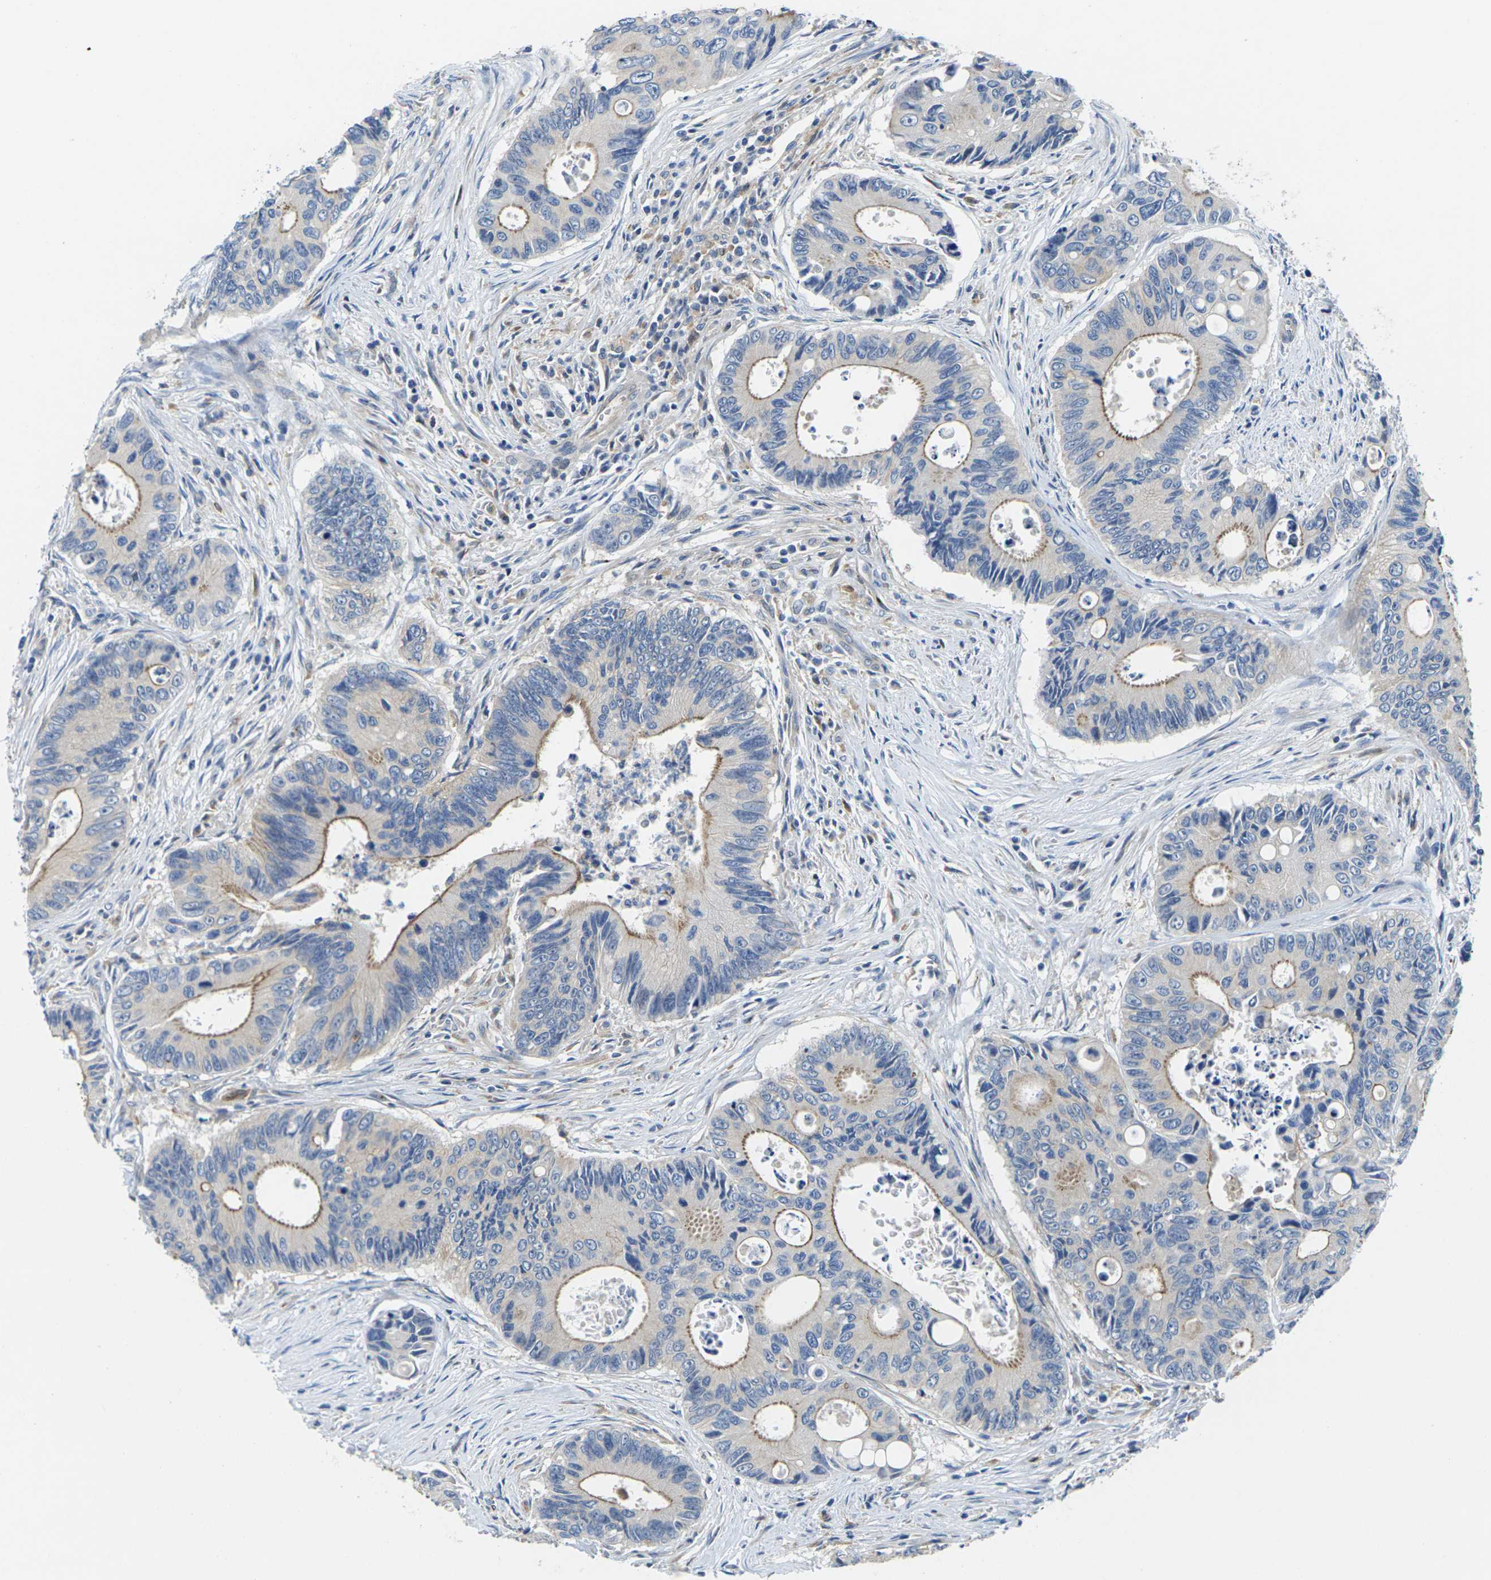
{"staining": {"intensity": "moderate", "quantity": "25%-75%", "location": "cytoplasmic/membranous"}, "tissue": "colorectal cancer", "cell_type": "Tumor cells", "image_type": "cancer", "snomed": [{"axis": "morphology", "description": "Inflammation, NOS"}, {"axis": "morphology", "description": "Adenocarcinoma, NOS"}, {"axis": "topography", "description": "Colon"}], "caption": "Immunohistochemical staining of adenocarcinoma (colorectal) shows moderate cytoplasmic/membranous protein positivity in about 25%-75% of tumor cells.", "gene": "SCNN1A", "patient": {"sex": "male", "age": 72}}